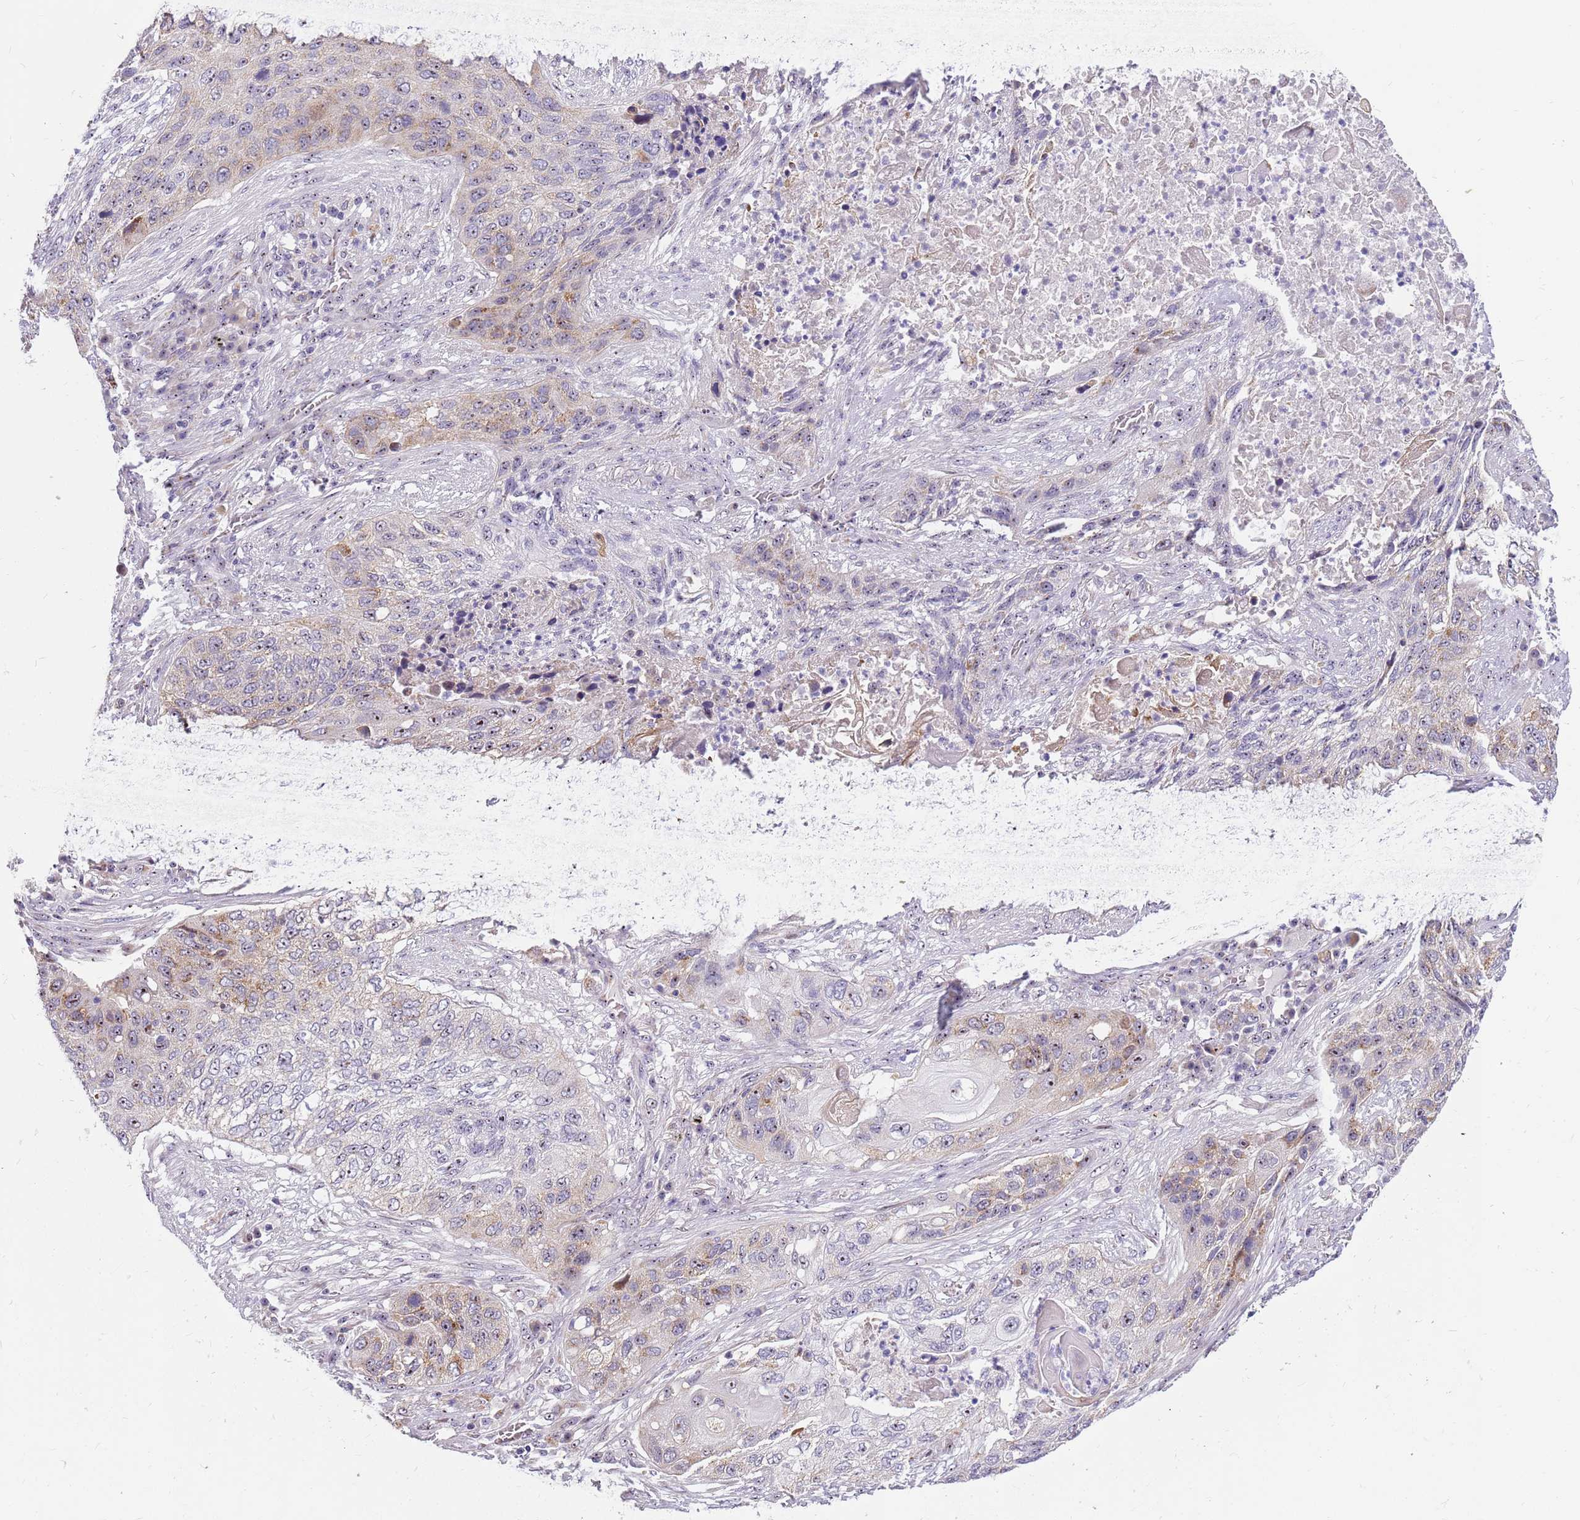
{"staining": {"intensity": "weak", "quantity": "25%-75%", "location": "cytoplasmic/membranous"}, "tissue": "lung cancer", "cell_type": "Tumor cells", "image_type": "cancer", "snomed": [{"axis": "morphology", "description": "Squamous cell carcinoma, NOS"}, {"axis": "topography", "description": "Lung"}], "caption": "A photomicrograph of lung squamous cell carcinoma stained for a protein demonstrates weak cytoplasmic/membranous brown staining in tumor cells. (DAB (3,3'-diaminobenzidine) IHC with brightfield microscopy, high magnification).", "gene": "DNAJA3", "patient": {"sex": "female", "age": 63}}